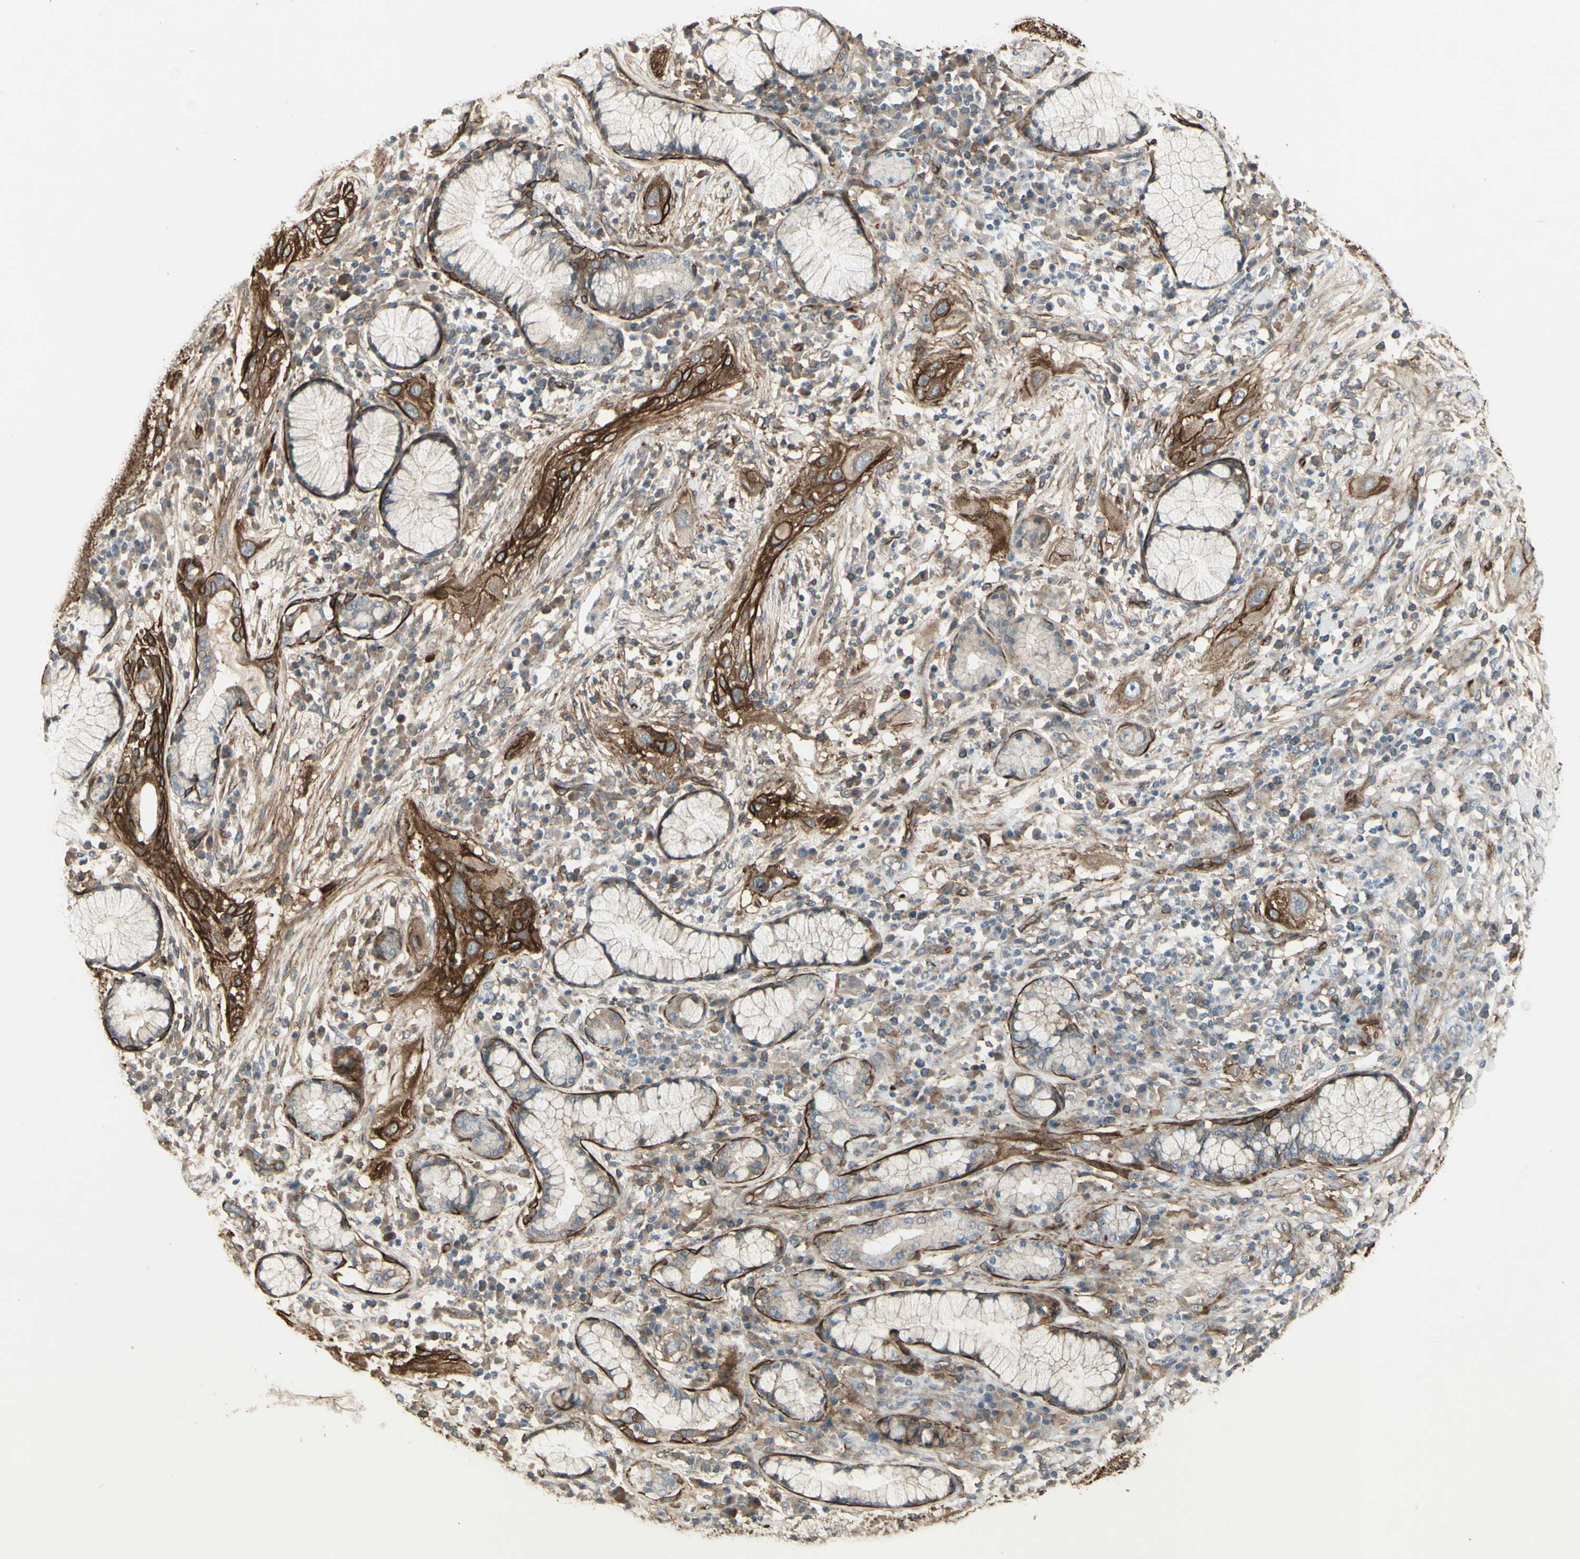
{"staining": {"intensity": "moderate", "quantity": ">75%", "location": "cytoplasmic/membranous"}, "tissue": "lung cancer", "cell_type": "Tumor cells", "image_type": "cancer", "snomed": [{"axis": "morphology", "description": "Squamous cell carcinoma, NOS"}, {"axis": "topography", "description": "Lung"}], "caption": "The immunohistochemical stain highlights moderate cytoplasmic/membranous staining in tumor cells of lung cancer (squamous cell carcinoma) tissue.", "gene": "CD276", "patient": {"sex": "female", "age": 47}}